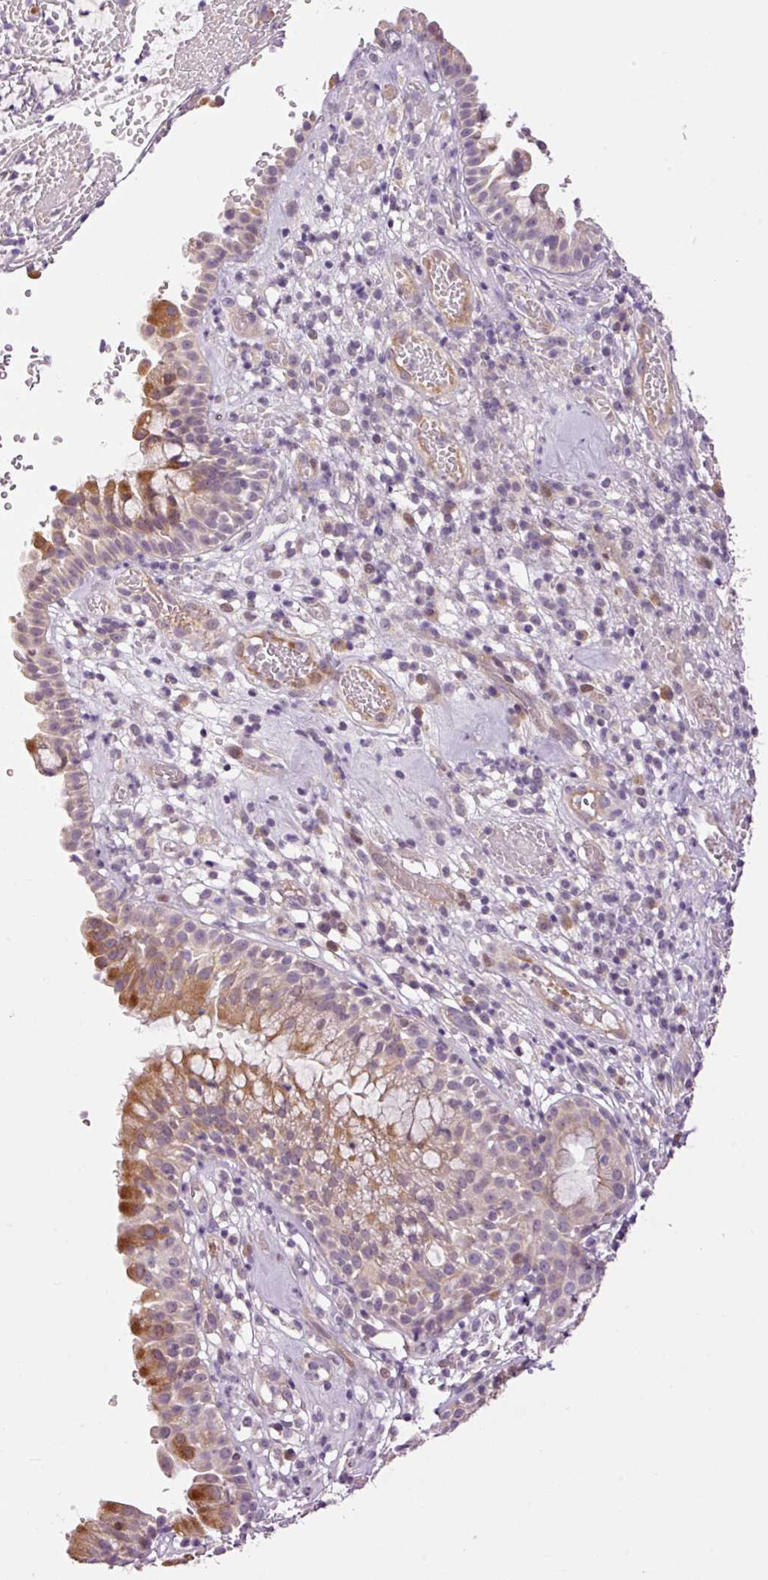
{"staining": {"intensity": "moderate", "quantity": "25%-75%", "location": "cytoplasmic/membranous"}, "tissue": "nasopharynx", "cell_type": "Respiratory epithelial cells", "image_type": "normal", "snomed": [{"axis": "morphology", "description": "Normal tissue, NOS"}, {"axis": "topography", "description": "Nasopharynx"}], "caption": "A brown stain highlights moderate cytoplasmic/membranous staining of a protein in respiratory epithelial cells of unremarkable human nasopharynx. The staining was performed using DAB to visualize the protein expression in brown, while the nuclei were stained in blue with hematoxylin (Magnification: 20x).", "gene": "SLC29A3", "patient": {"sex": "male", "age": 65}}